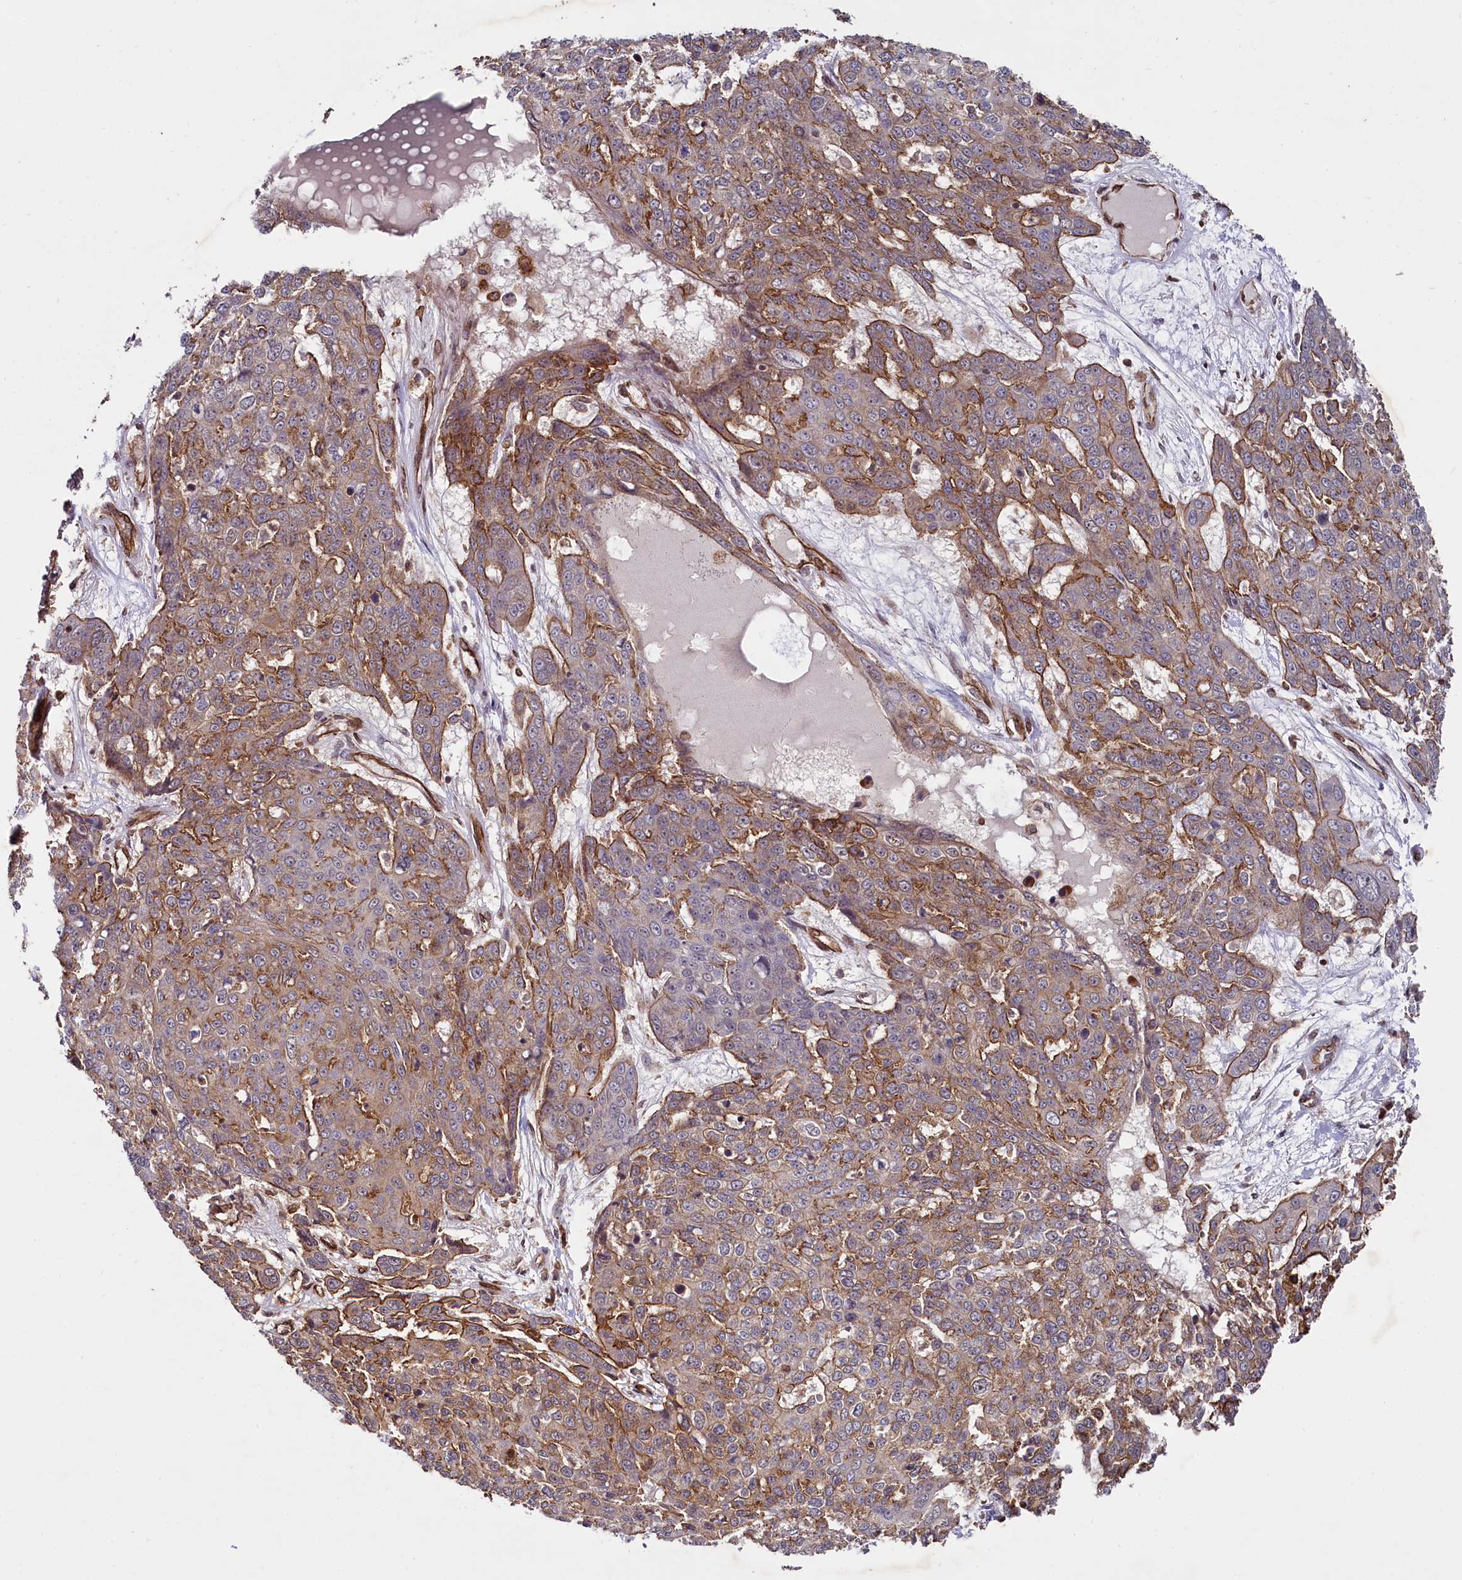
{"staining": {"intensity": "moderate", "quantity": ">75%", "location": "cytoplasmic/membranous"}, "tissue": "skin cancer", "cell_type": "Tumor cells", "image_type": "cancer", "snomed": [{"axis": "morphology", "description": "Squamous cell carcinoma, NOS"}, {"axis": "topography", "description": "Skin"}], "caption": "An image of human skin cancer stained for a protein reveals moderate cytoplasmic/membranous brown staining in tumor cells. (DAB IHC with brightfield microscopy, high magnification).", "gene": "SVIP", "patient": {"sex": "male", "age": 71}}